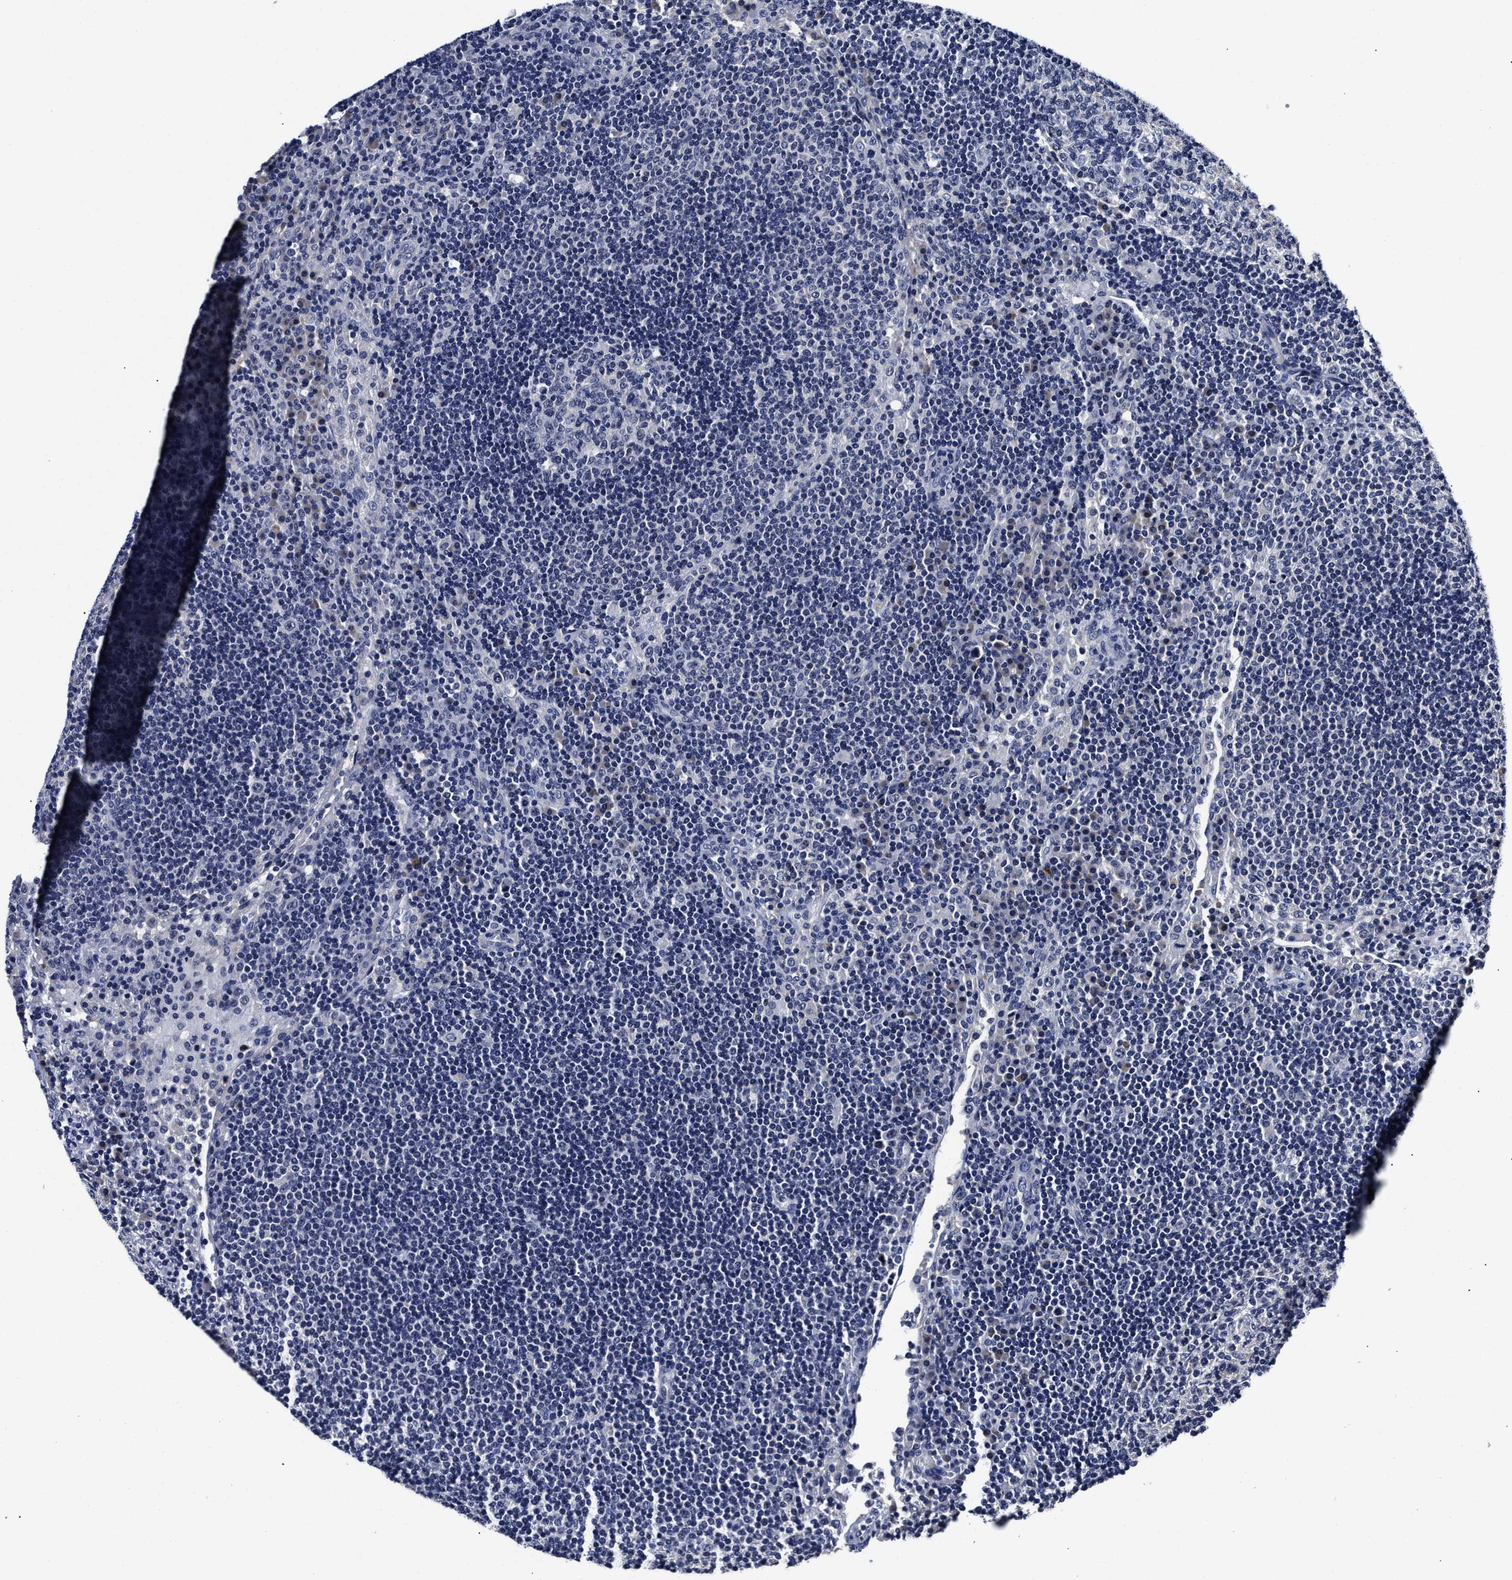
{"staining": {"intensity": "negative", "quantity": "none", "location": "none"}, "tissue": "lymph node", "cell_type": "Germinal center cells", "image_type": "normal", "snomed": [{"axis": "morphology", "description": "Normal tissue, NOS"}, {"axis": "topography", "description": "Lymph node"}], "caption": "IHC of unremarkable lymph node reveals no staining in germinal center cells.", "gene": "OLFML2A", "patient": {"sex": "female", "age": 53}}